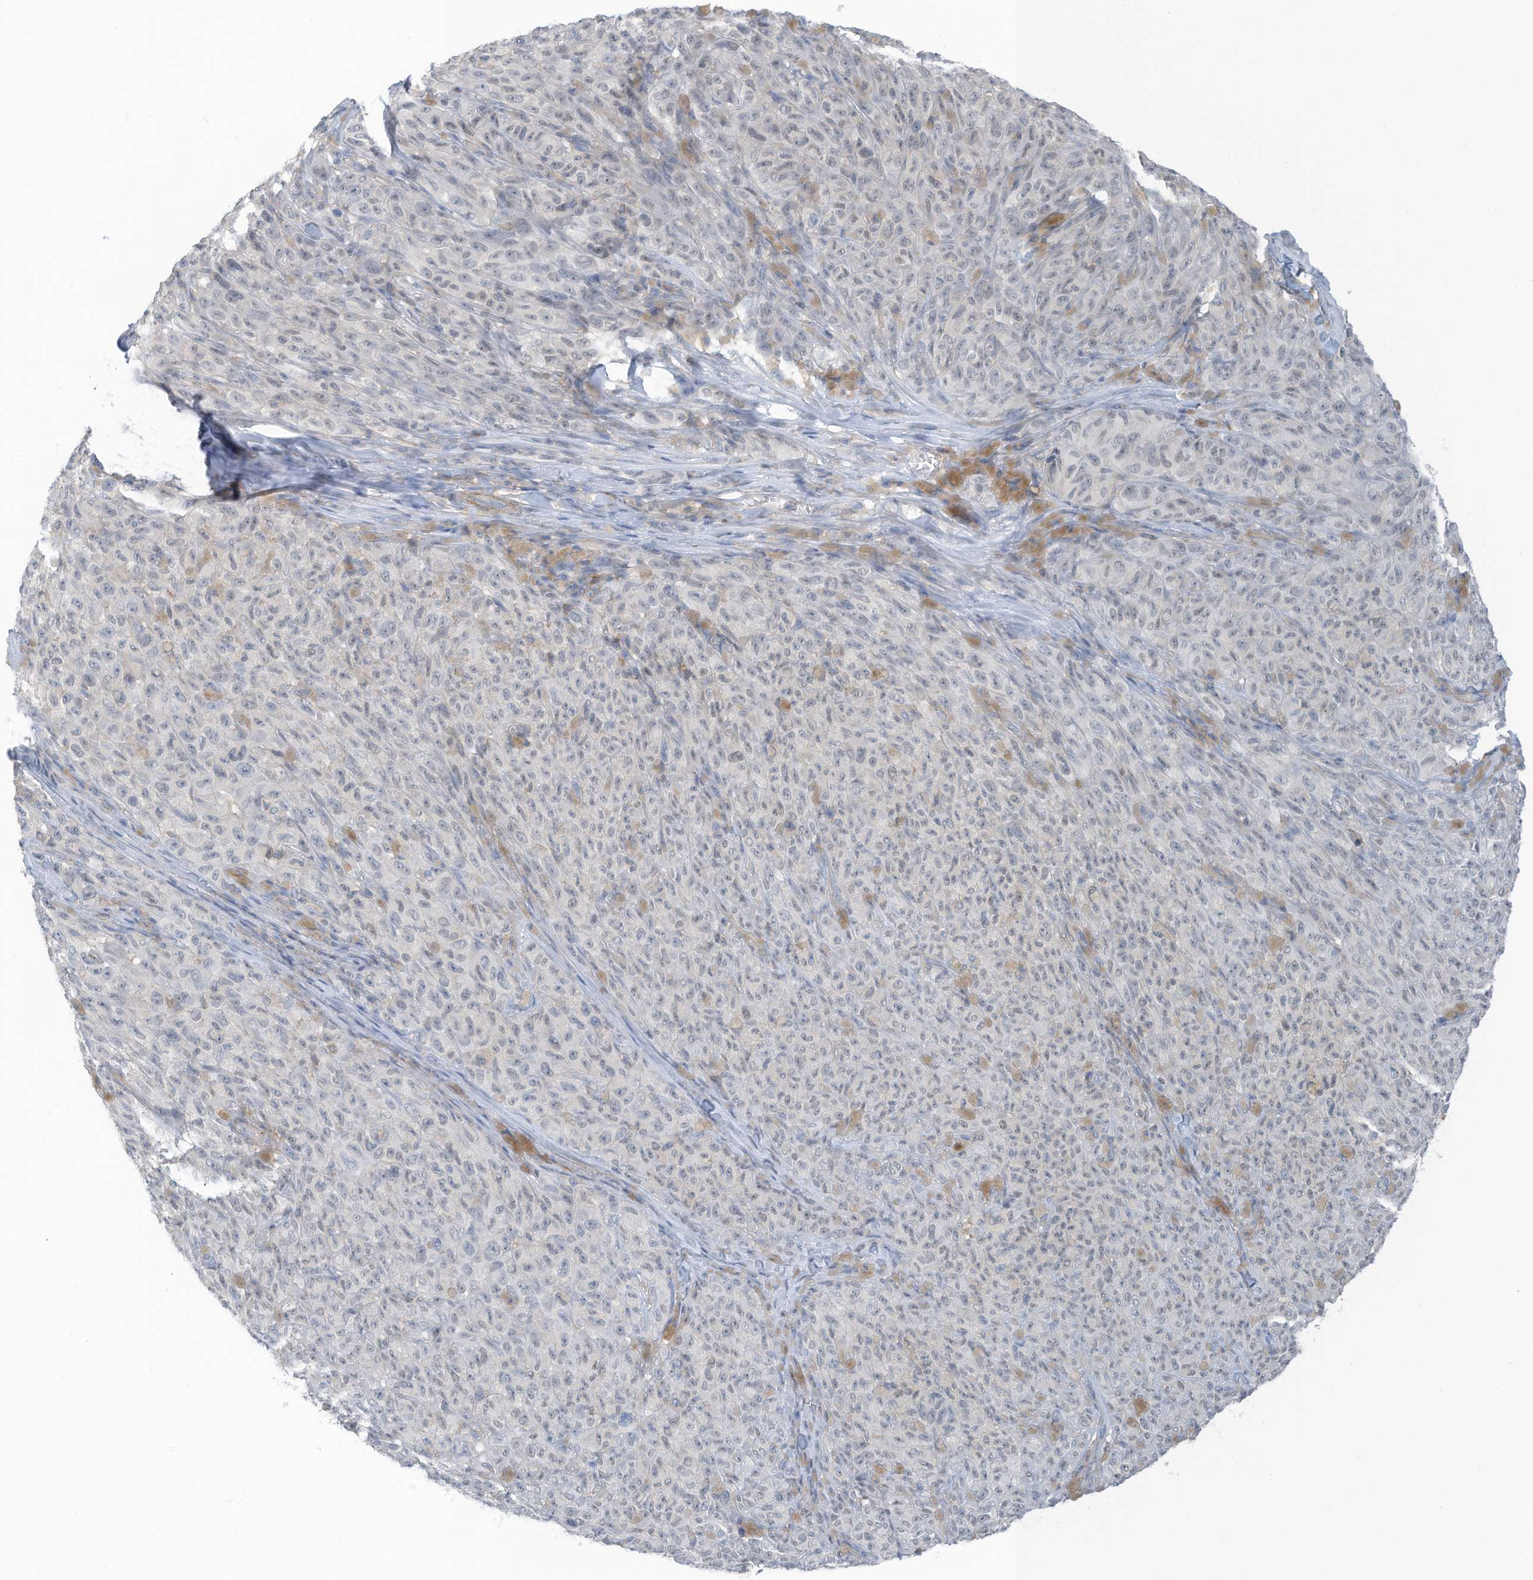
{"staining": {"intensity": "weak", "quantity": "25%-75%", "location": "nuclear"}, "tissue": "melanoma", "cell_type": "Tumor cells", "image_type": "cancer", "snomed": [{"axis": "morphology", "description": "Malignant melanoma, NOS"}, {"axis": "topography", "description": "Skin"}], "caption": "IHC (DAB) staining of malignant melanoma displays weak nuclear protein staining in about 25%-75% of tumor cells.", "gene": "ZNF846", "patient": {"sex": "female", "age": 82}}